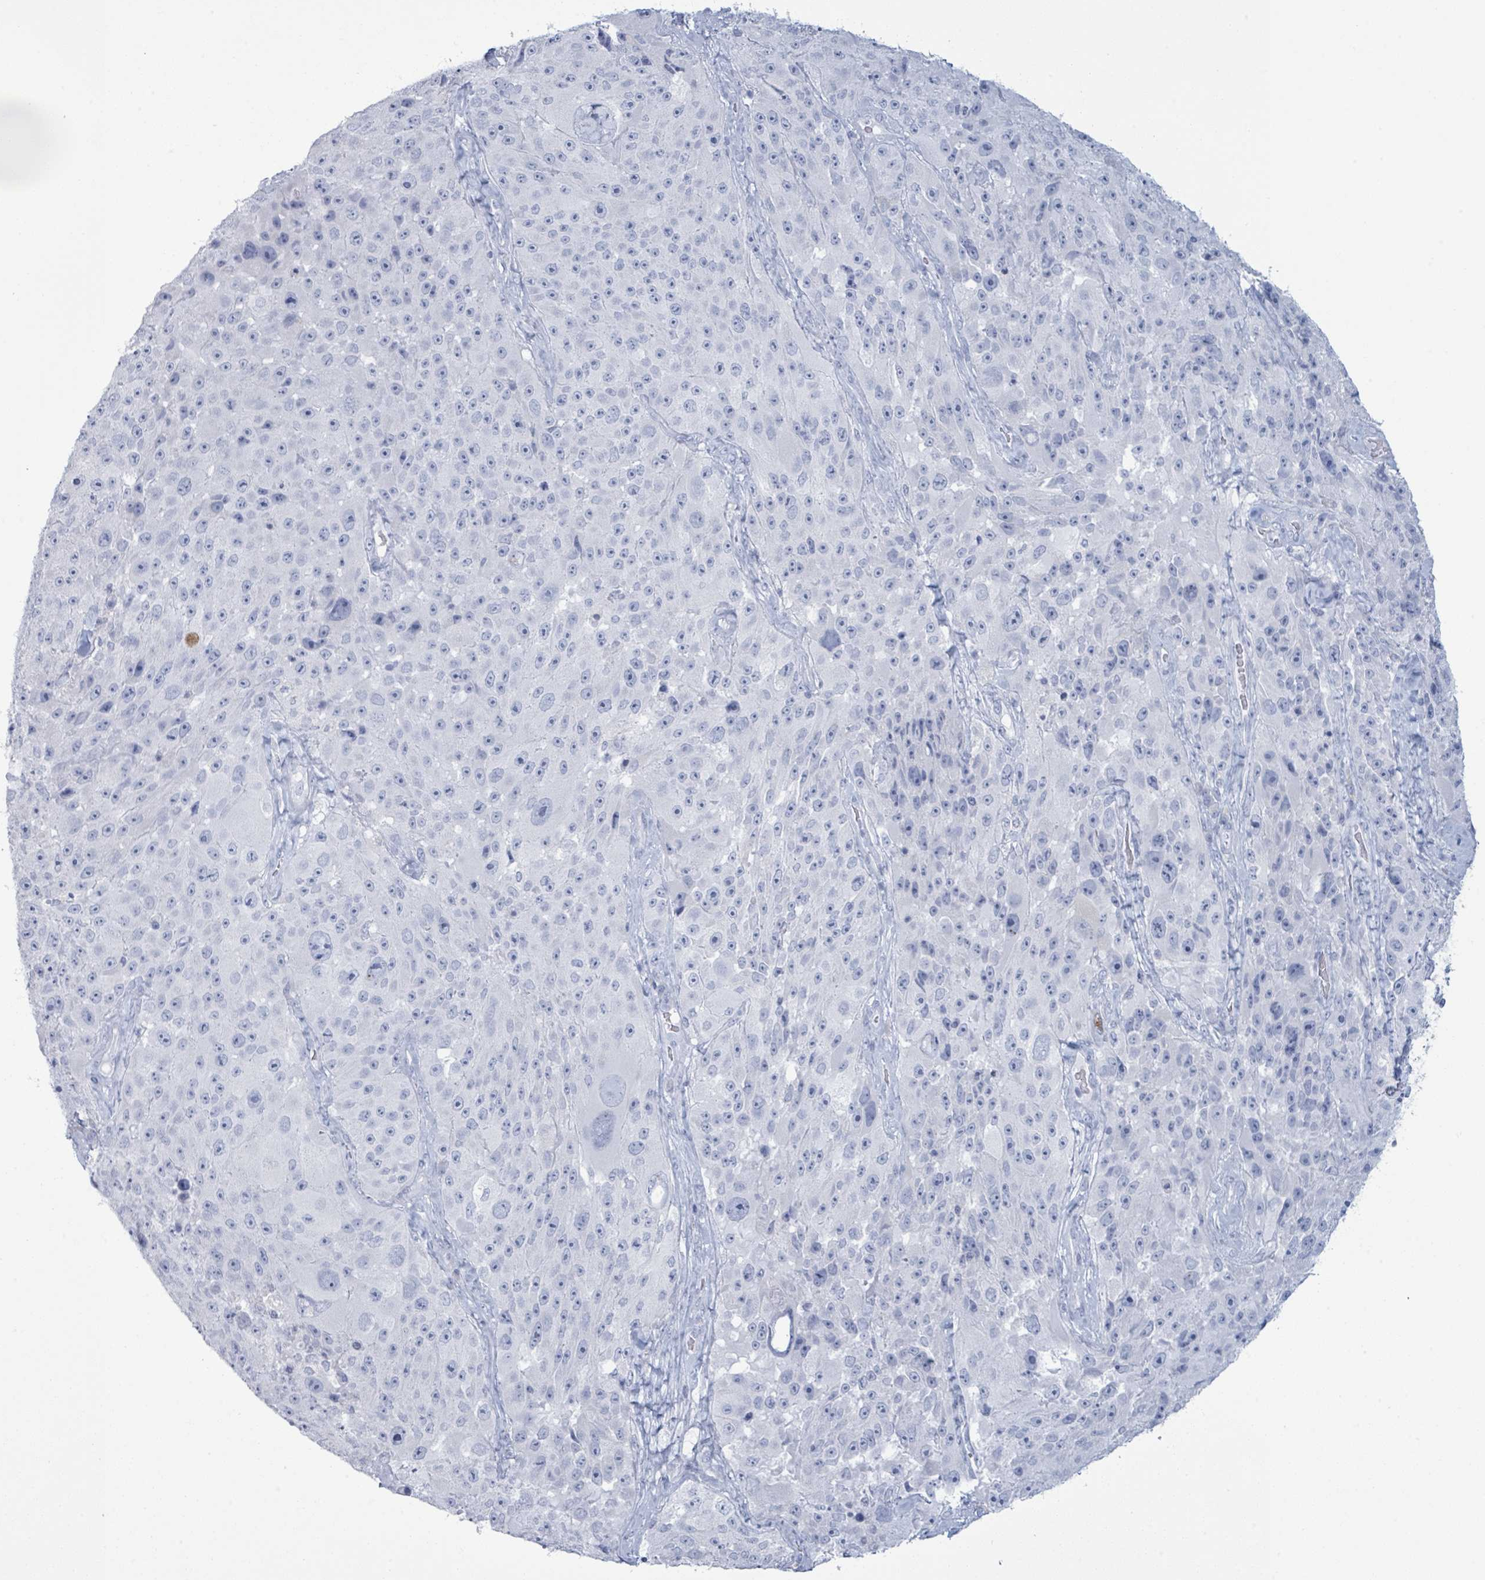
{"staining": {"intensity": "negative", "quantity": "none", "location": "none"}, "tissue": "melanoma", "cell_type": "Tumor cells", "image_type": "cancer", "snomed": [{"axis": "morphology", "description": "Malignant melanoma, Metastatic site"}, {"axis": "topography", "description": "Lymph node"}], "caption": "Immunohistochemical staining of melanoma shows no significant positivity in tumor cells.", "gene": "PGA3", "patient": {"sex": "male", "age": 62}}